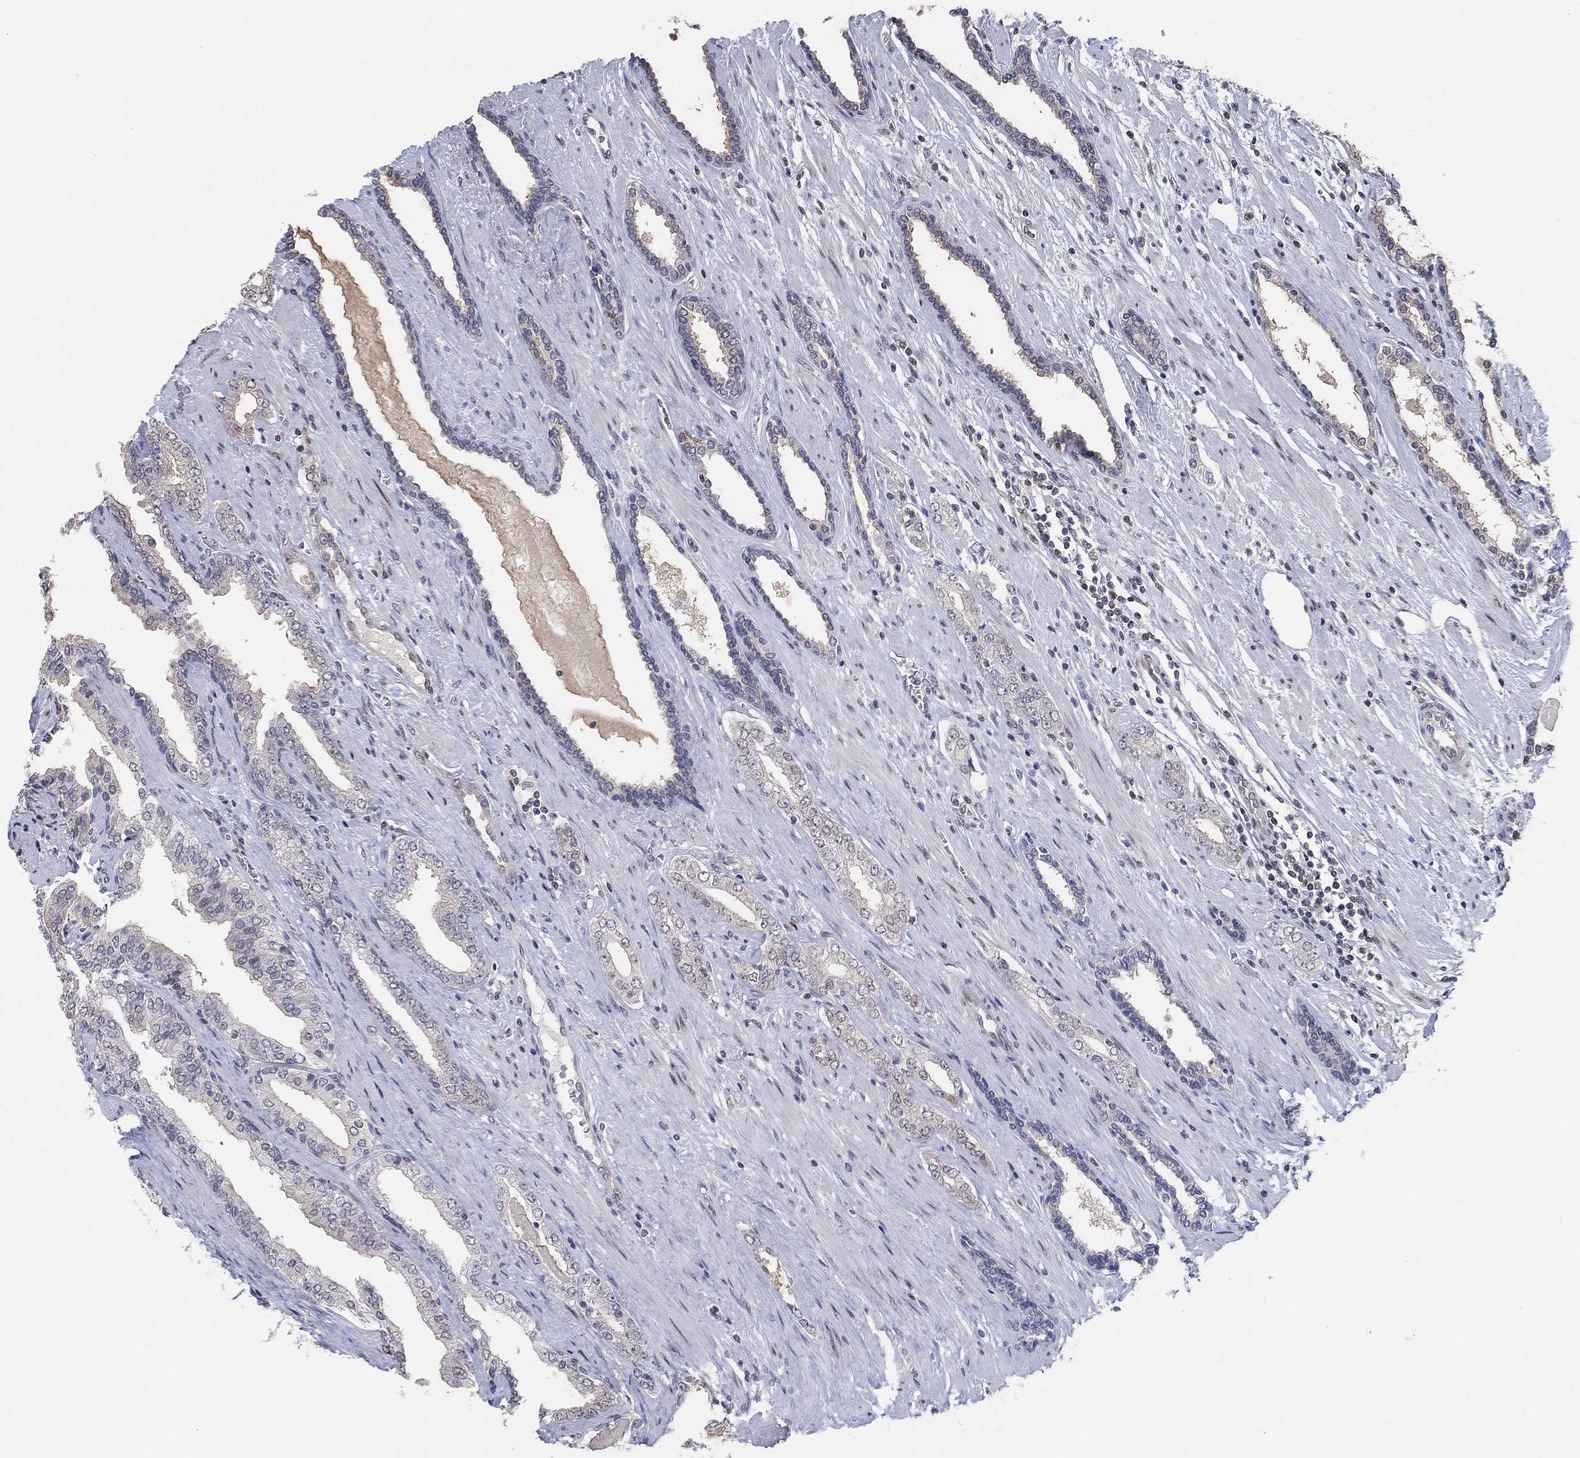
{"staining": {"intensity": "negative", "quantity": "none", "location": "none"}, "tissue": "prostate cancer", "cell_type": "Tumor cells", "image_type": "cancer", "snomed": [{"axis": "morphology", "description": "Adenocarcinoma, Low grade"}, {"axis": "topography", "description": "Prostate and seminal vesicle, NOS"}], "caption": "Immunohistochemistry (IHC) of prostate cancer (low-grade adenocarcinoma) shows no positivity in tumor cells. Brightfield microscopy of immunohistochemistry (IHC) stained with DAB (3,3'-diaminobenzidine) (brown) and hematoxylin (blue), captured at high magnification.", "gene": "CENPE", "patient": {"sex": "male", "age": 61}}